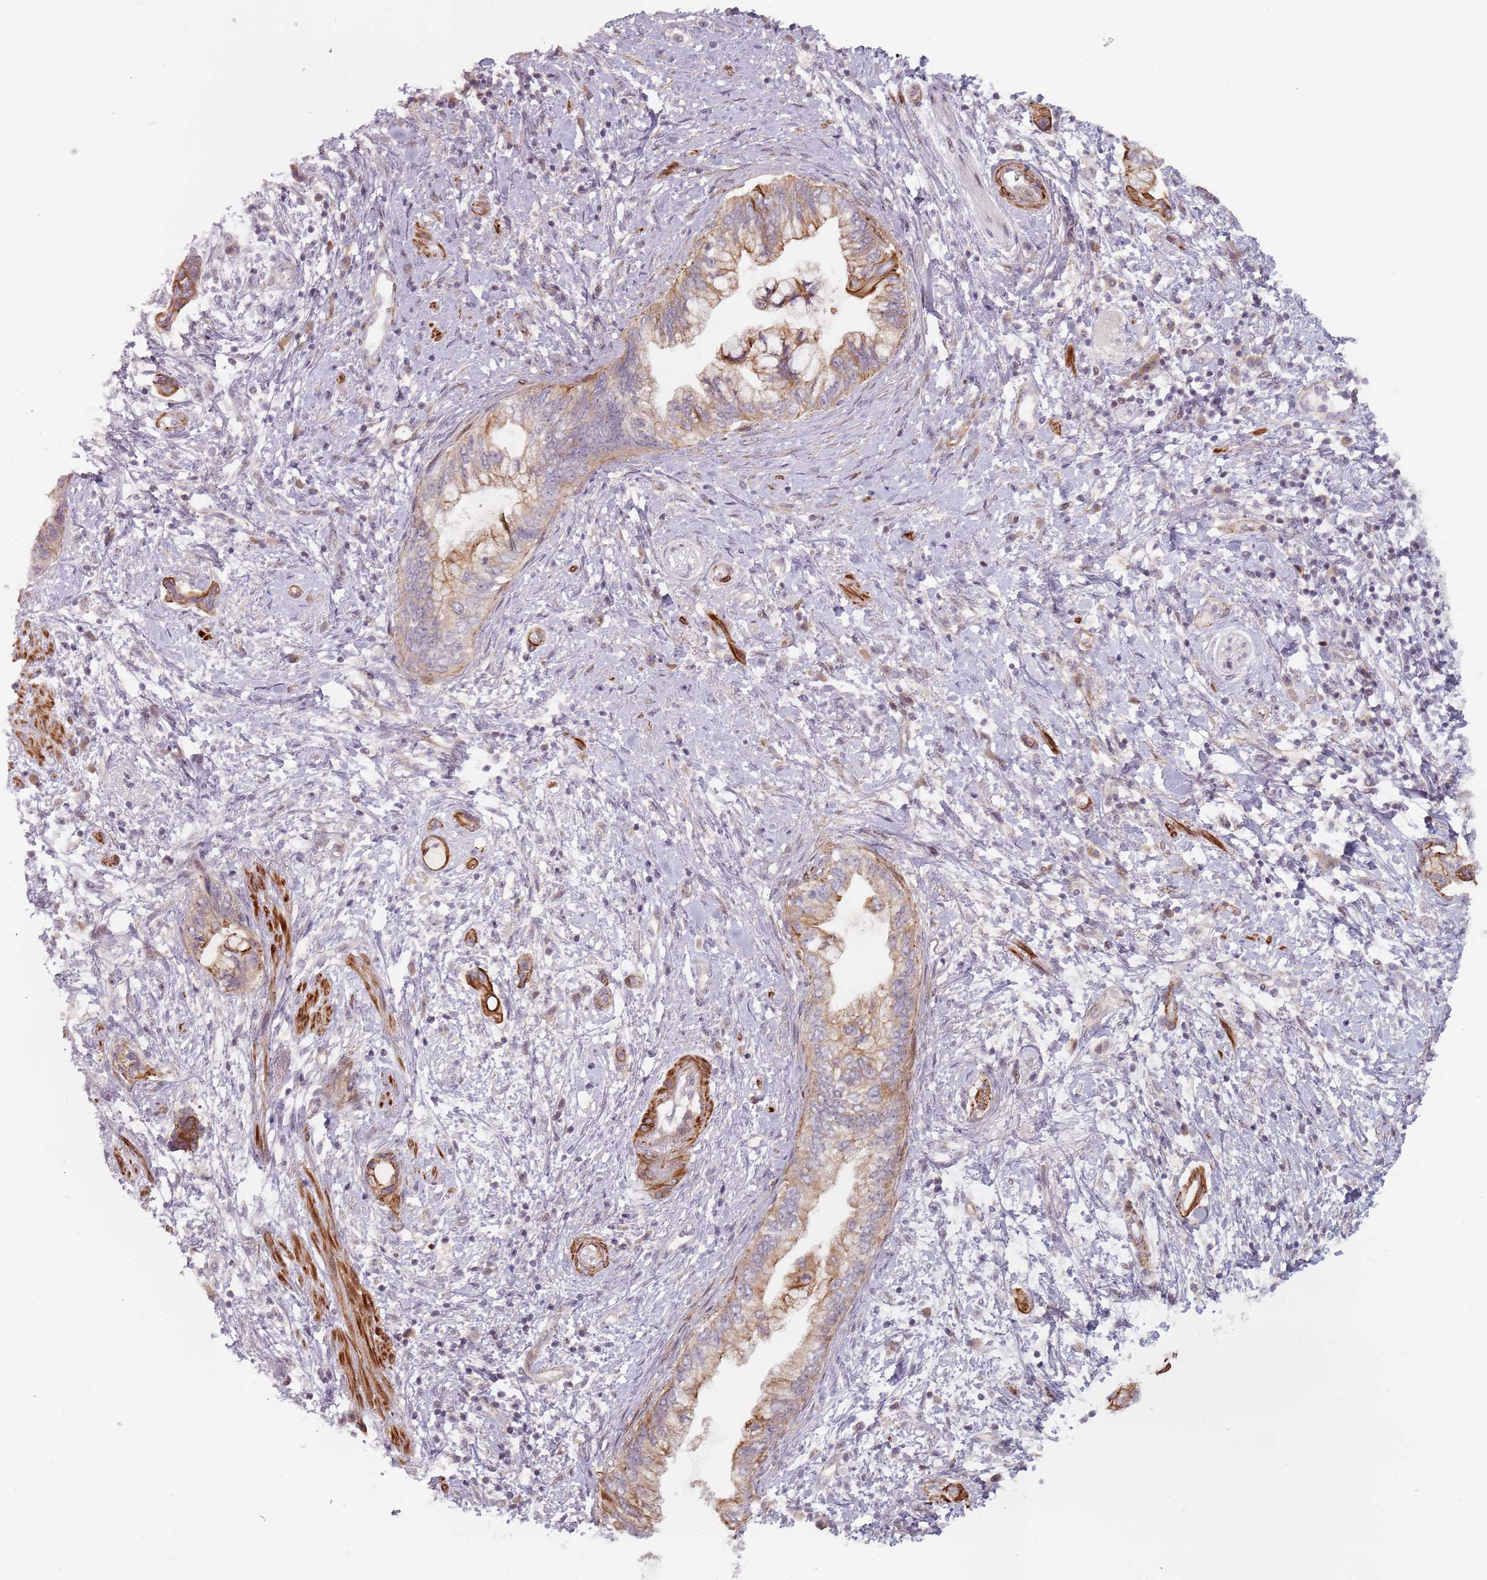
{"staining": {"intensity": "moderate", "quantity": "<25%", "location": "cytoplasmic/membranous"}, "tissue": "pancreatic cancer", "cell_type": "Tumor cells", "image_type": "cancer", "snomed": [{"axis": "morphology", "description": "Adenocarcinoma, NOS"}, {"axis": "topography", "description": "Pancreas"}], "caption": "The image shows immunohistochemical staining of pancreatic cancer. There is moderate cytoplasmic/membranous positivity is appreciated in about <25% of tumor cells. Nuclei are stained in blue.", "gene": "RPS6KA2", "patient": {"sex": "female", "age": 73}}